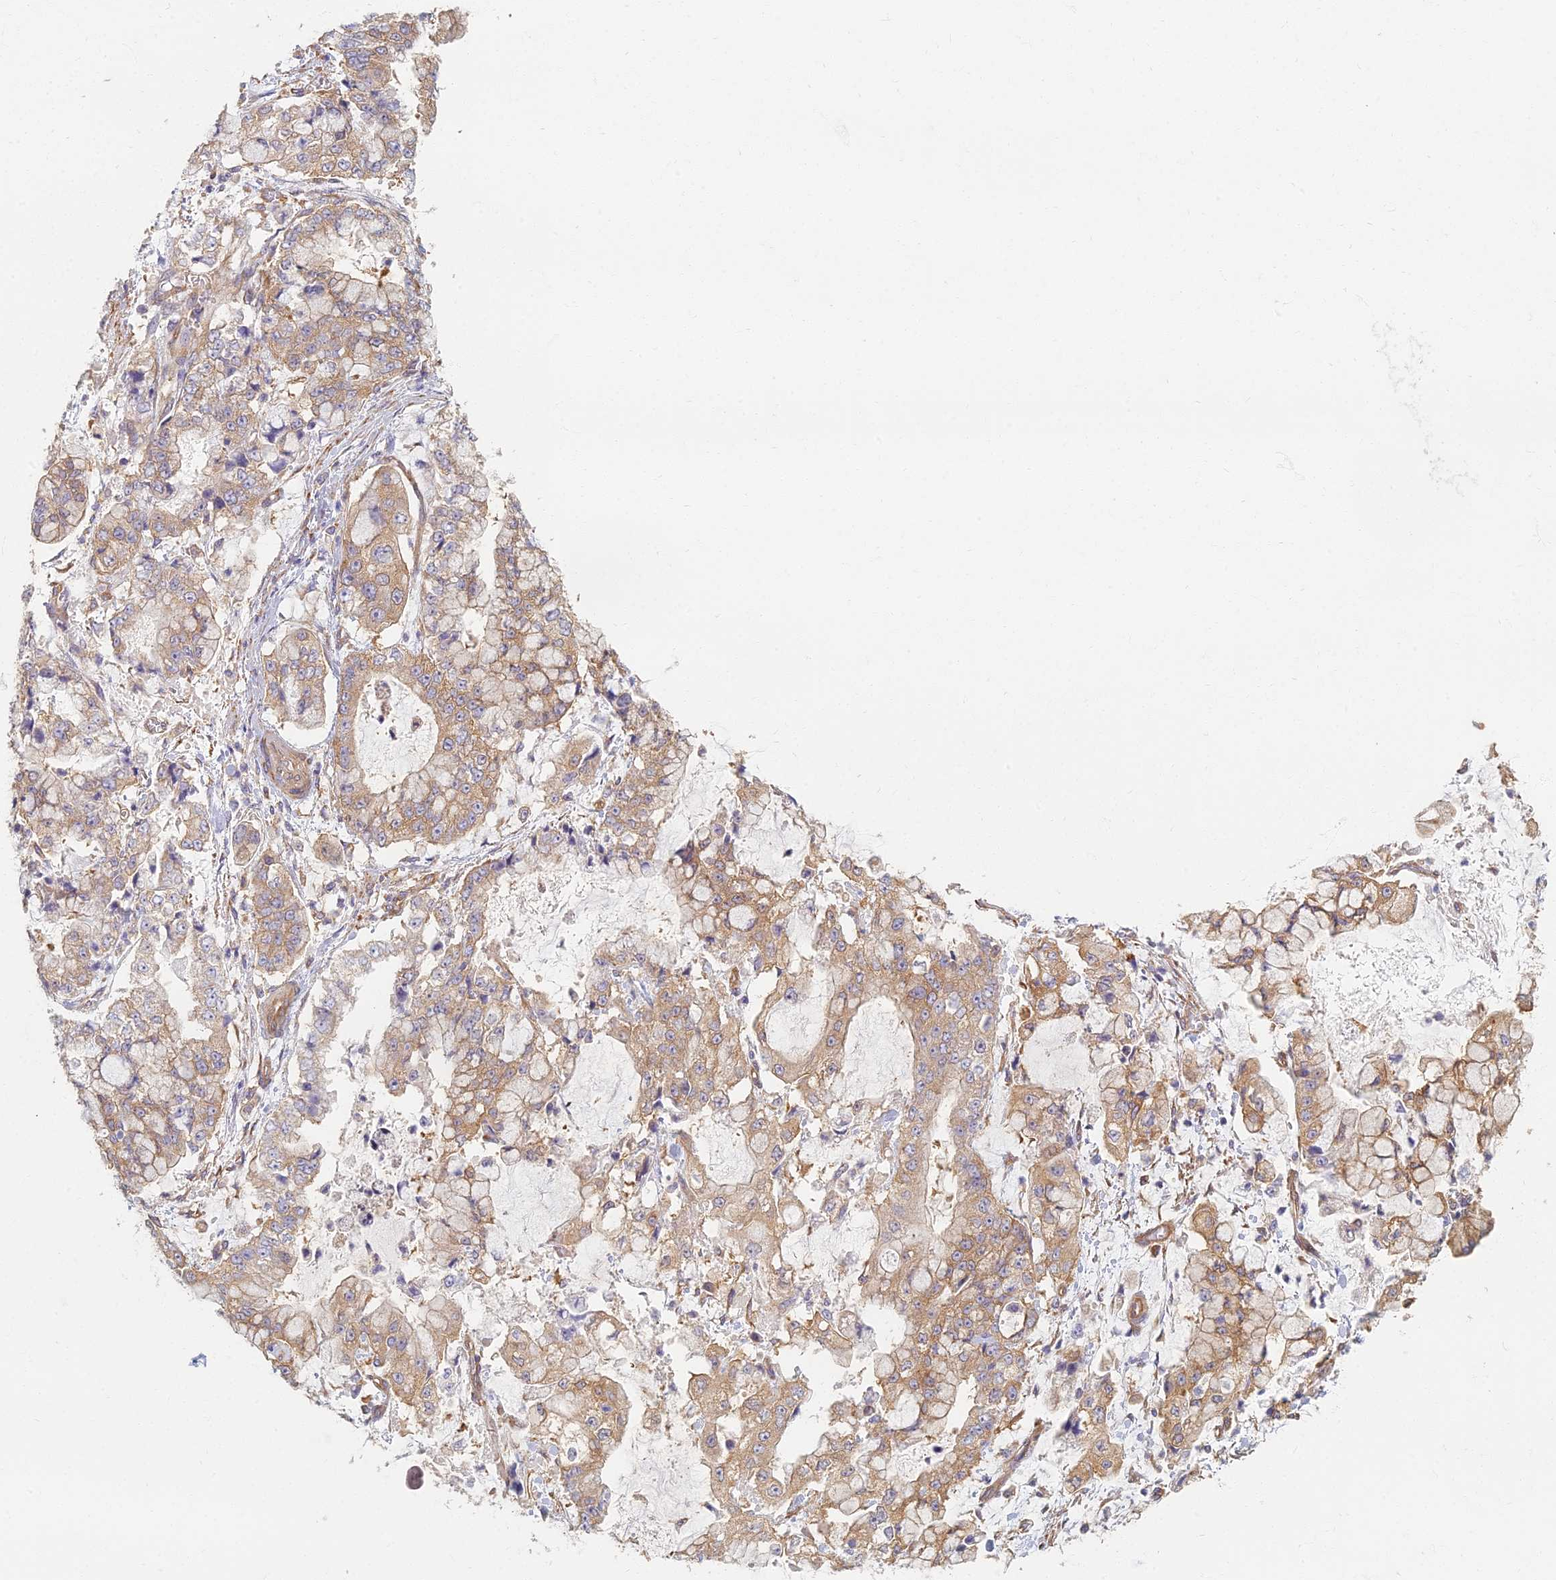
{"staining": {"intensity": "moderate", "quantity": ">75%", "location": "cytoplasmic/membranous"}, "tissue": "stomach cancer", "cell_type": "Tumor cells", "image_type": "cancer", "snomed": [{"axis": "morphology", "description": "Adenocarcinoma, NOS"}, {"axis": "topography", "description": "Stomach"}], "caption": "Stomach cancer stained for a protein (brown) displays moderate cytoplasmic/membranous positive expression in about >75% of tumor cells.", "gene": "RBSN", "patient": {"sex": "male", "age": 76}}